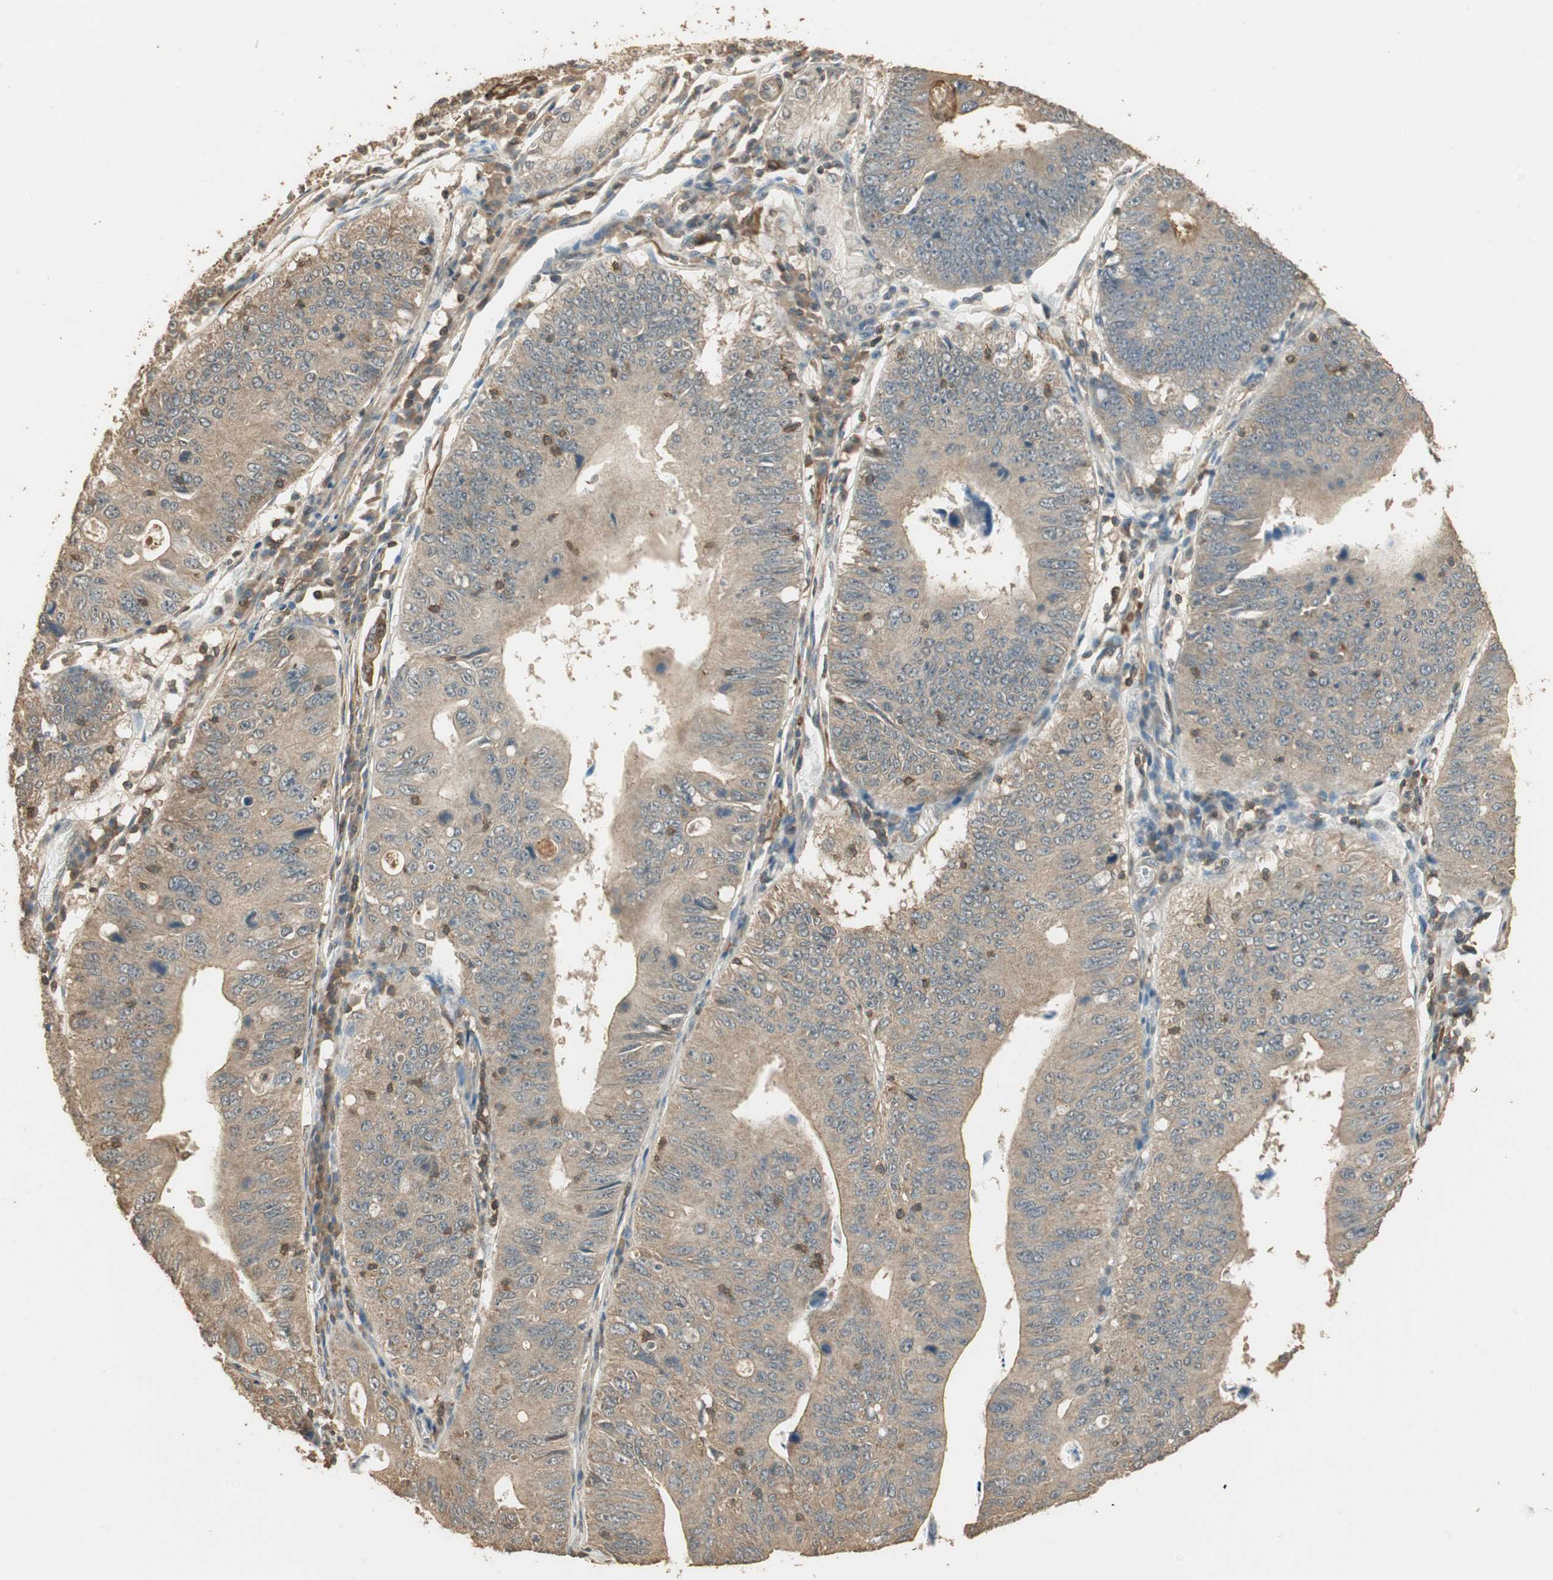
{"staining": {"intensity": "moderate", "quantity": "25%-75%", "location": "cytoplasmic/membranous"}, "tissue": "stomach cancer", "cell_type": "Tumor cells", "image_type": "cancer", "snomed": [{"axis": "morphology", "description": "Adenocarcinoma, NOS"}, {"axis": "topography", "description": "Stomach"}], "caption": "Adenocarcinoma (stomach) stained for a protein reveals moderate cytoplasmic/membranous positivity in tumor cells.", "gene": "USP2", "patient": {"sex": "male", "age": 59}}